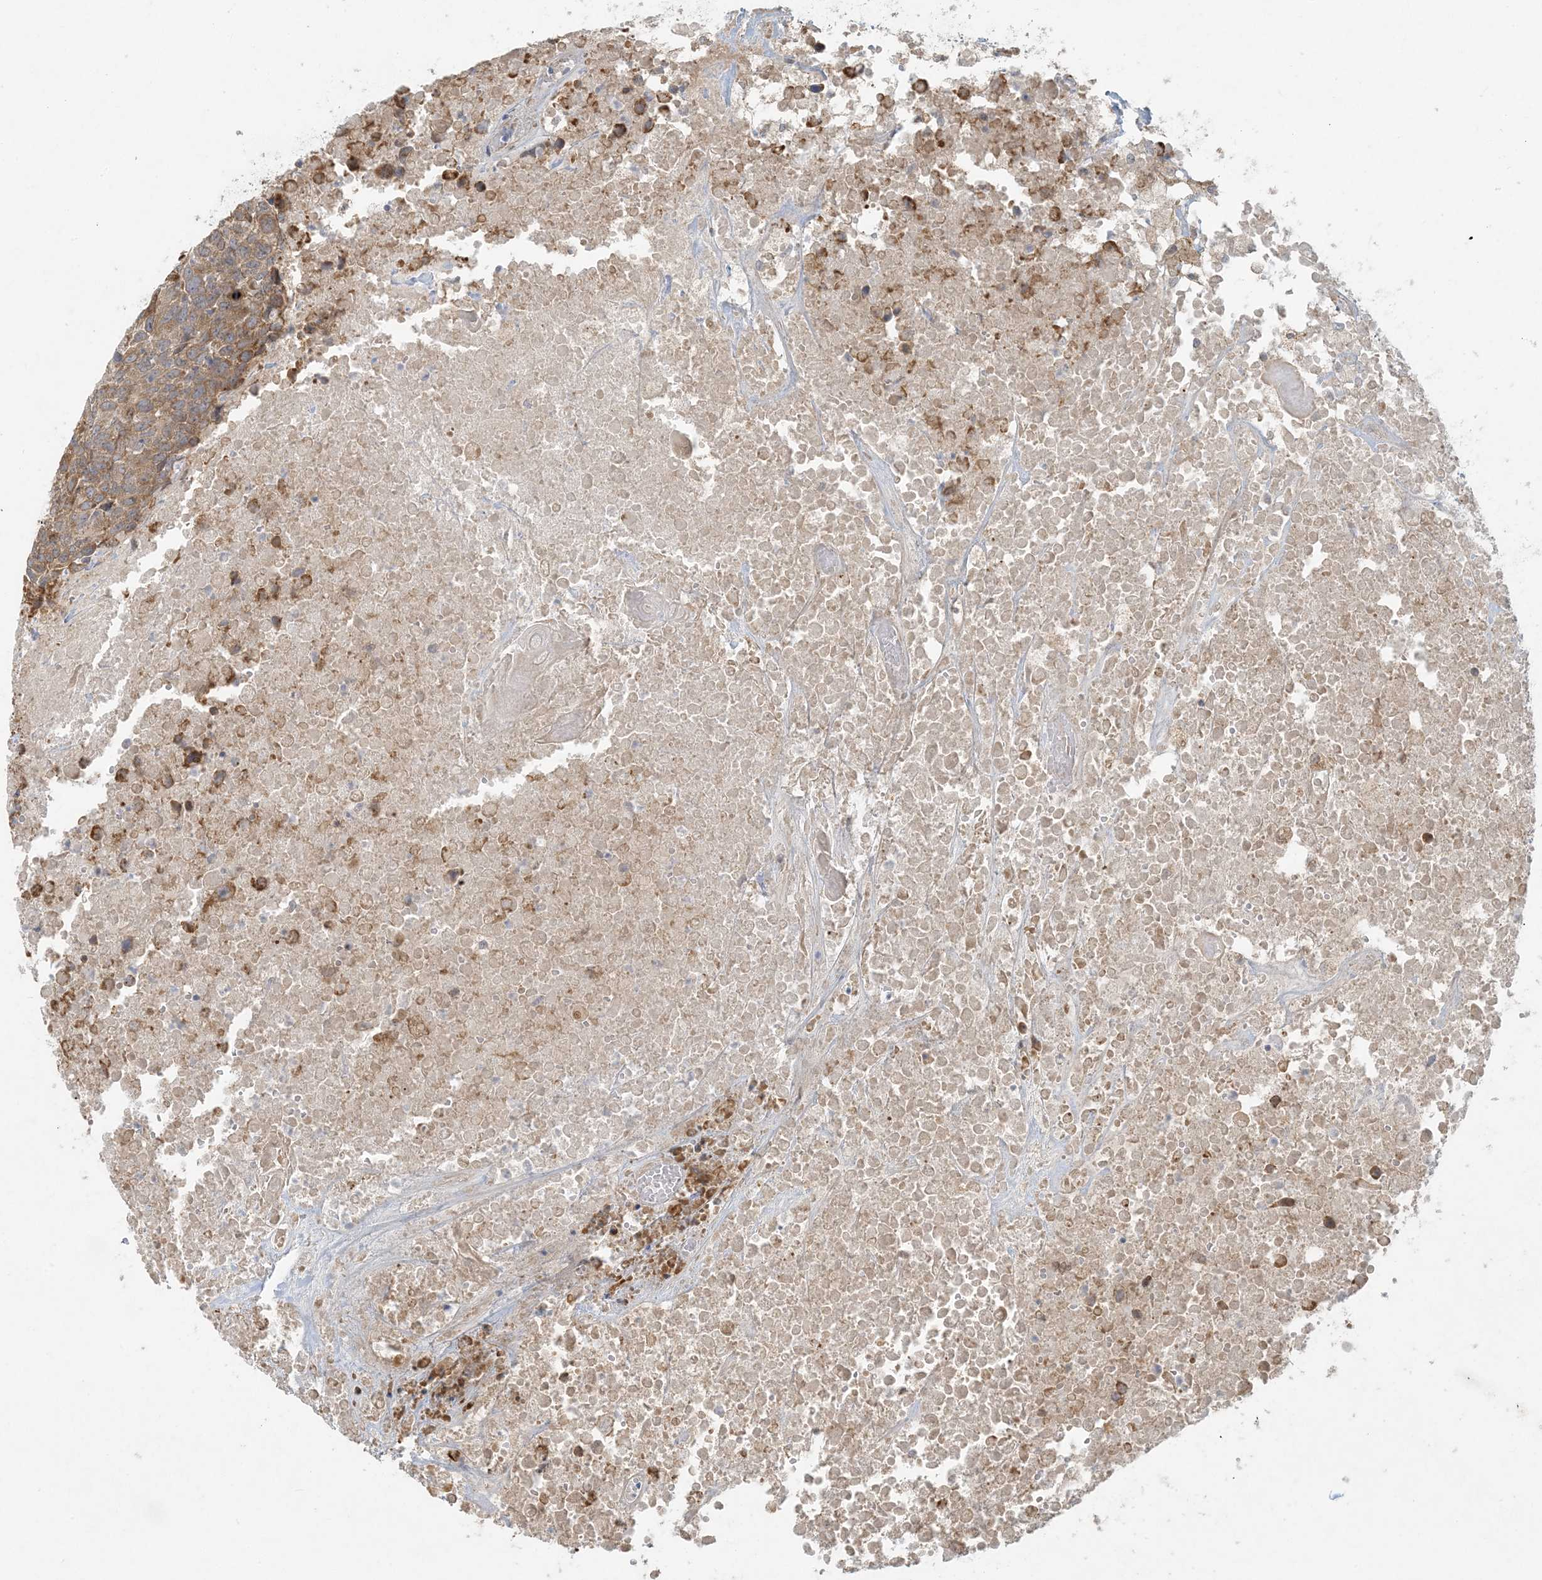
{"staining": {"intensity": "moderate", "quantity": ">75%", "location": "cytoplasmic/membranous"}, "tissue": "head and neck cancer", "cell_type": "Tumor cells", "image_type": "cancer", "snomed": [{"axis": "morphology", "description": "Squamous cell carcinoma, NOS"}, {"axis": "topography", "description": "Head-Neck"}], "caption": "A micrograph of head and neck cancer stained for a protein demonstrates moderate cytoplasmic/membranous brown staining in tumor cells.", "gene": "HACL1", "patient": {"sex": "male", "age": 66}}